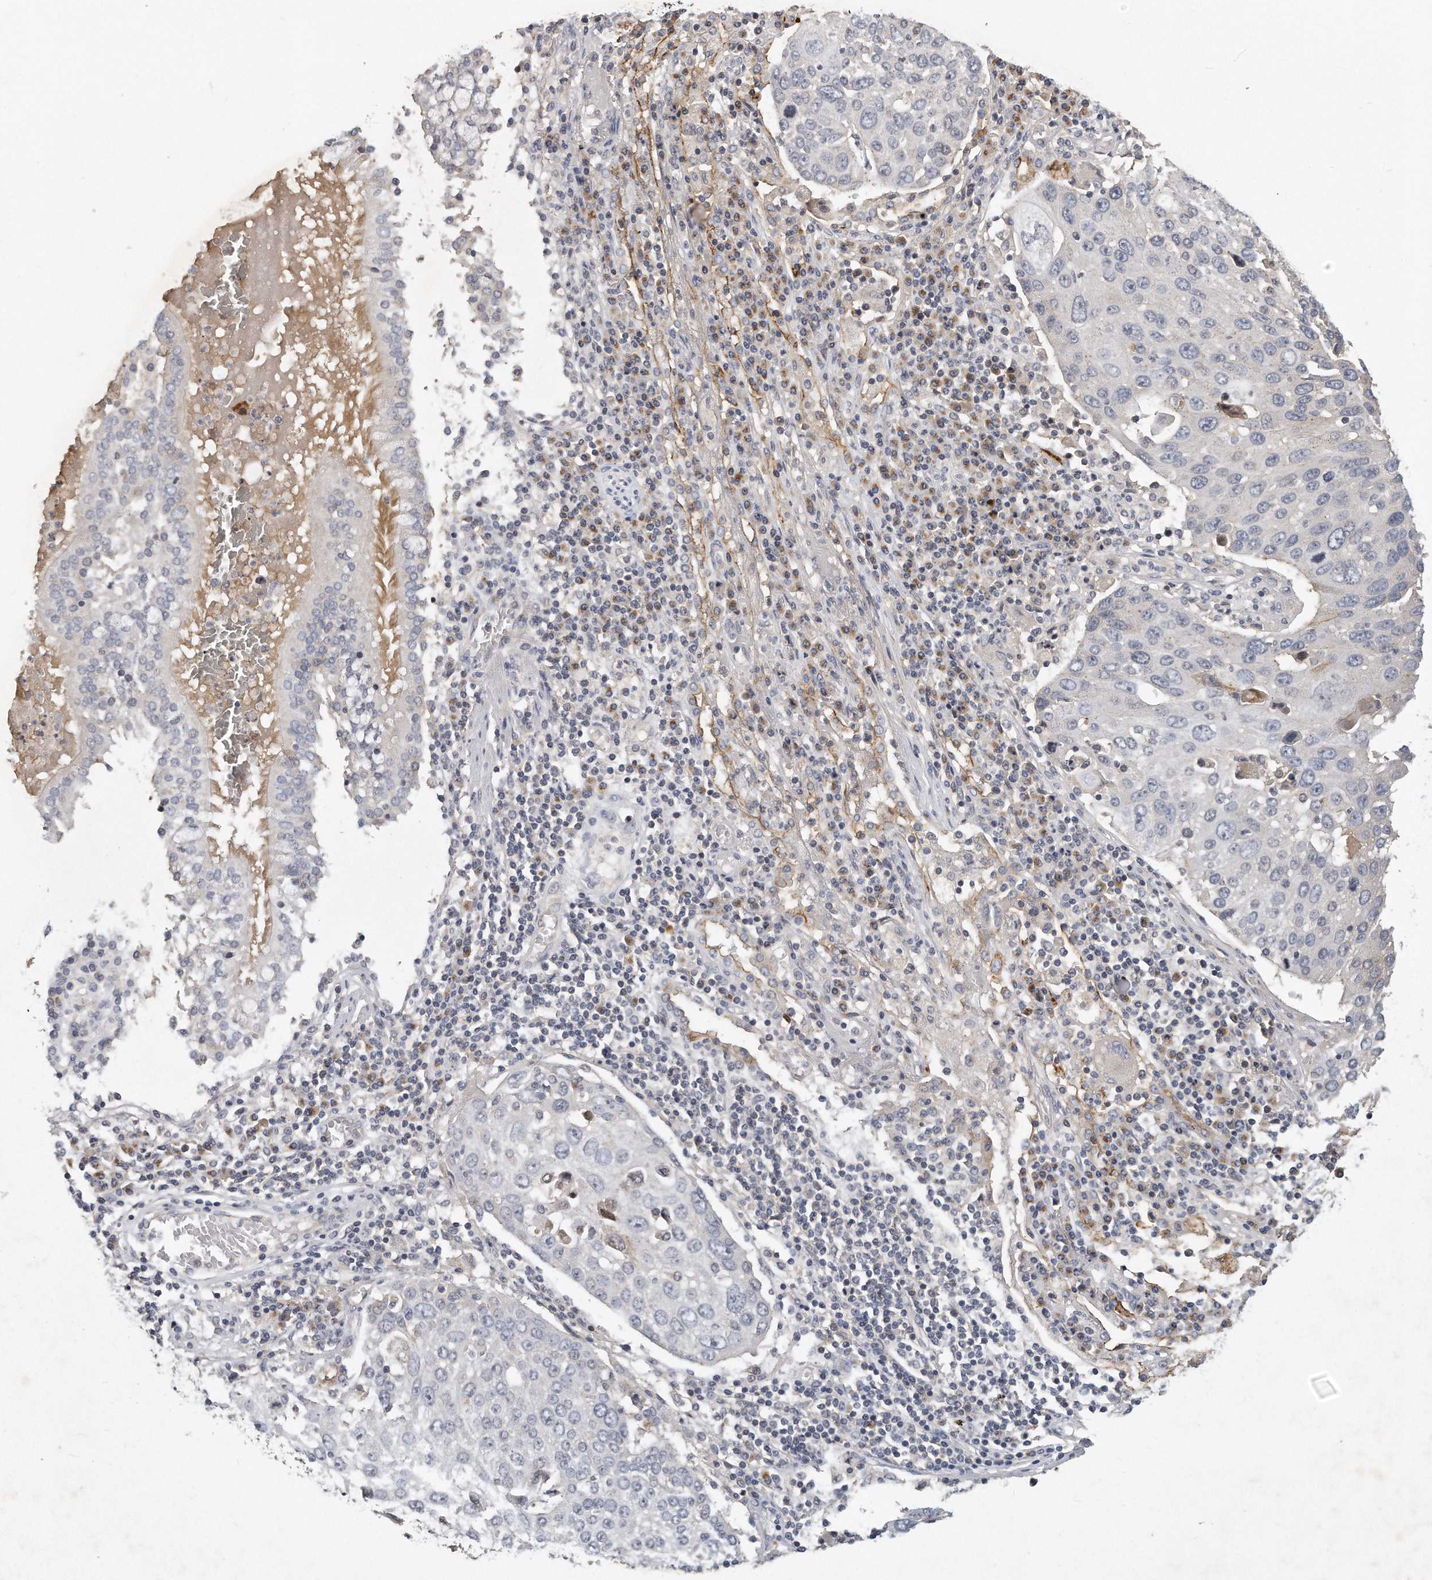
{"staining": {"intensity": "negative", "quantity": "none", "location": "none"}, "tissue": "lung cancer", "cell_type": "Tumor cells", "image_type": "cancer", "snomed": [{"axis": "morphology", "description": "Squamous cell carcinoma, NOS"}, {"axis": "topography", "description": "Lung"}], "caption": "The histopathology image demonstrates no significant positivity in tumor cells of squamous cell carcinoma (lung). (DAB immunohistochemistry (IHC) with hematoxylin counter stain).", "gene": "TRAPPC14", "patient": {"sex": "male", "age": 65}}